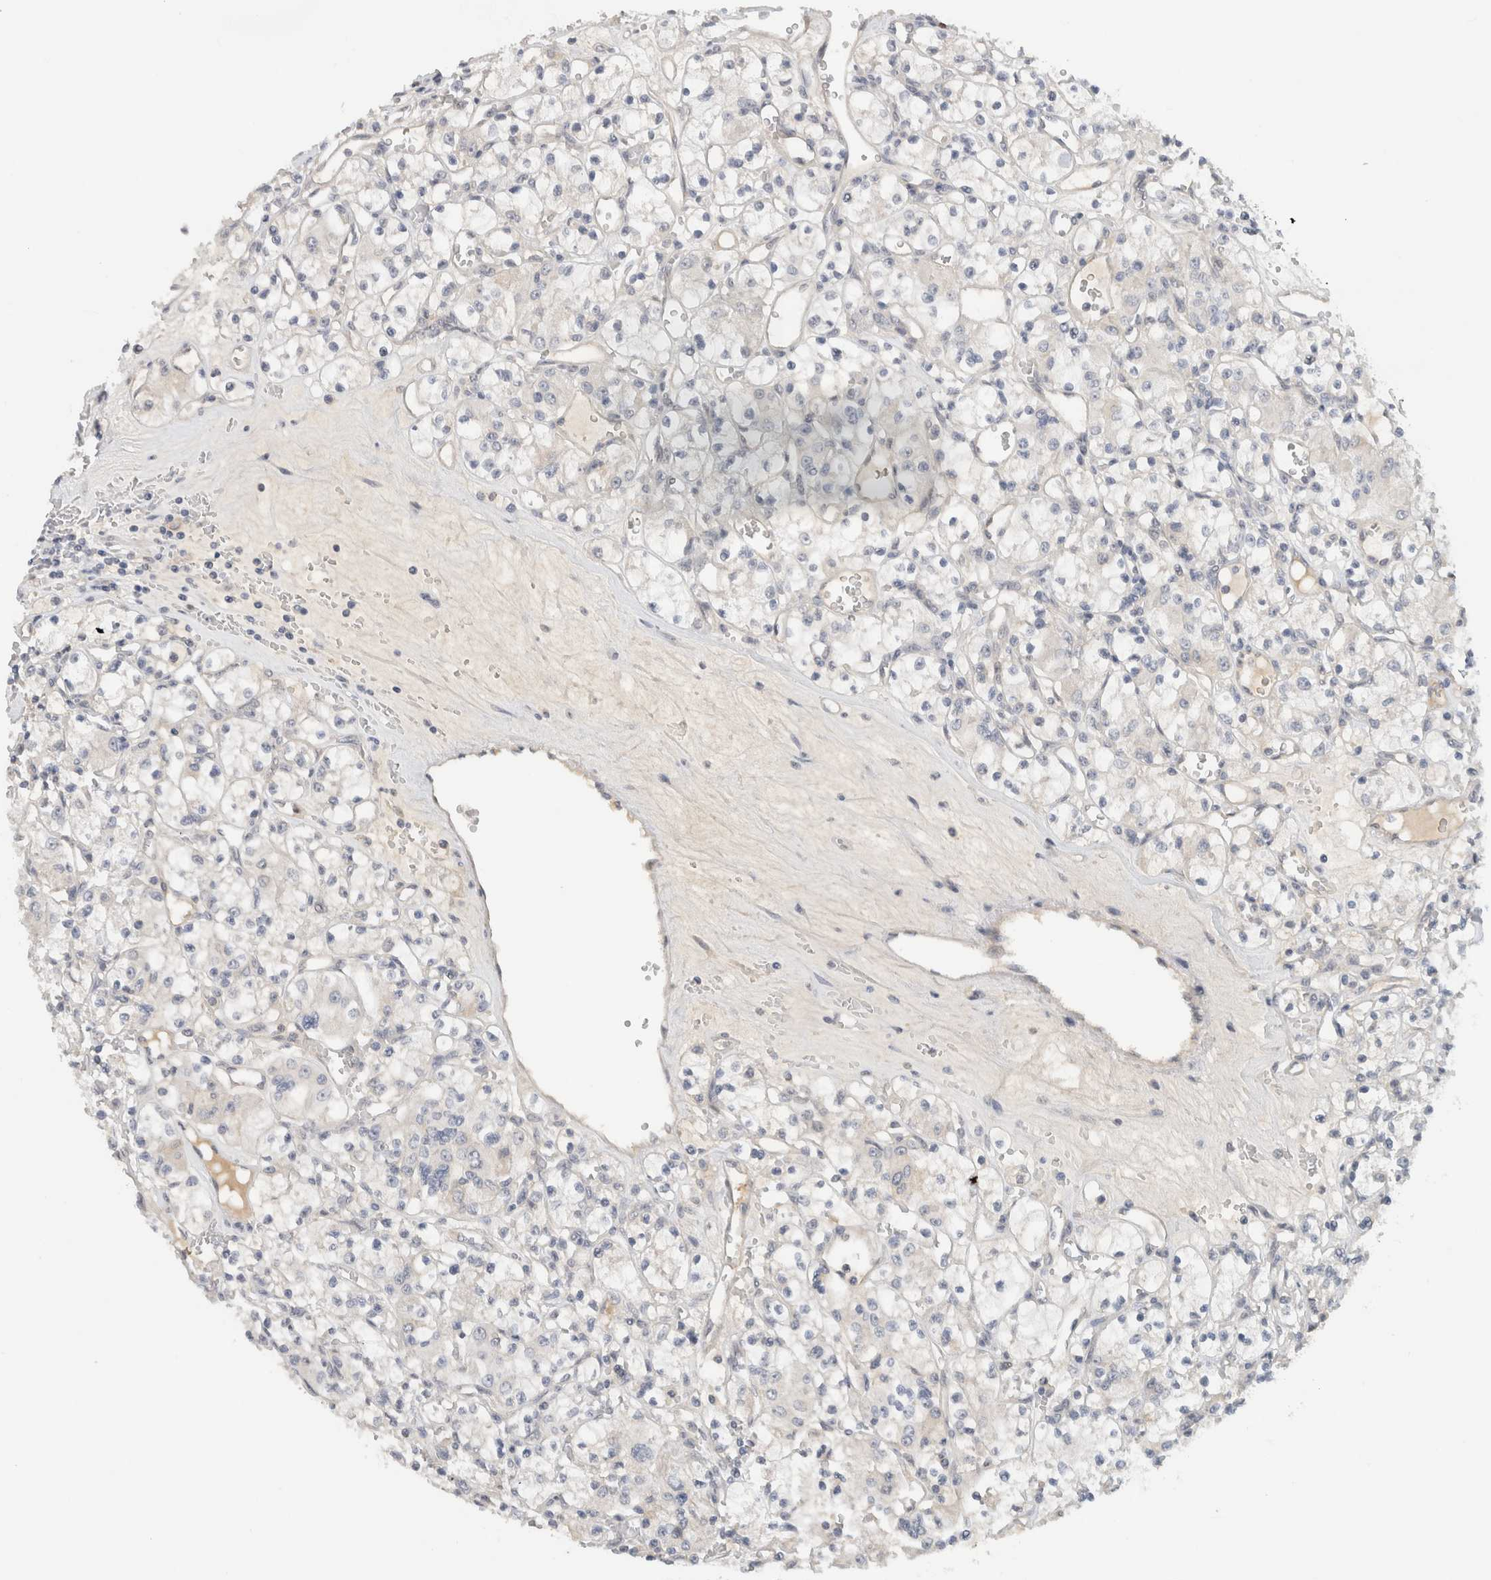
{"staining": {"intensity": "negative", "quantity": "none", "location": "none"}, "tissue": "renal cancer", "cell_type": "Tumor cells", "image_type": "cancer", "snomed": [{"axis": "morphology", "description": "Adenocarcinoma, NOS"}, {"axis": "topography", "description": "Kidney"}], "caption": "Immunohistochemistry histopathology image of renal cancer (adenocarcinoma) stained for a protein (brown), which demonstrates no expression in tumor cells.", "gene": "HCN3", "patient": {"sex": "female", "age": 59}}